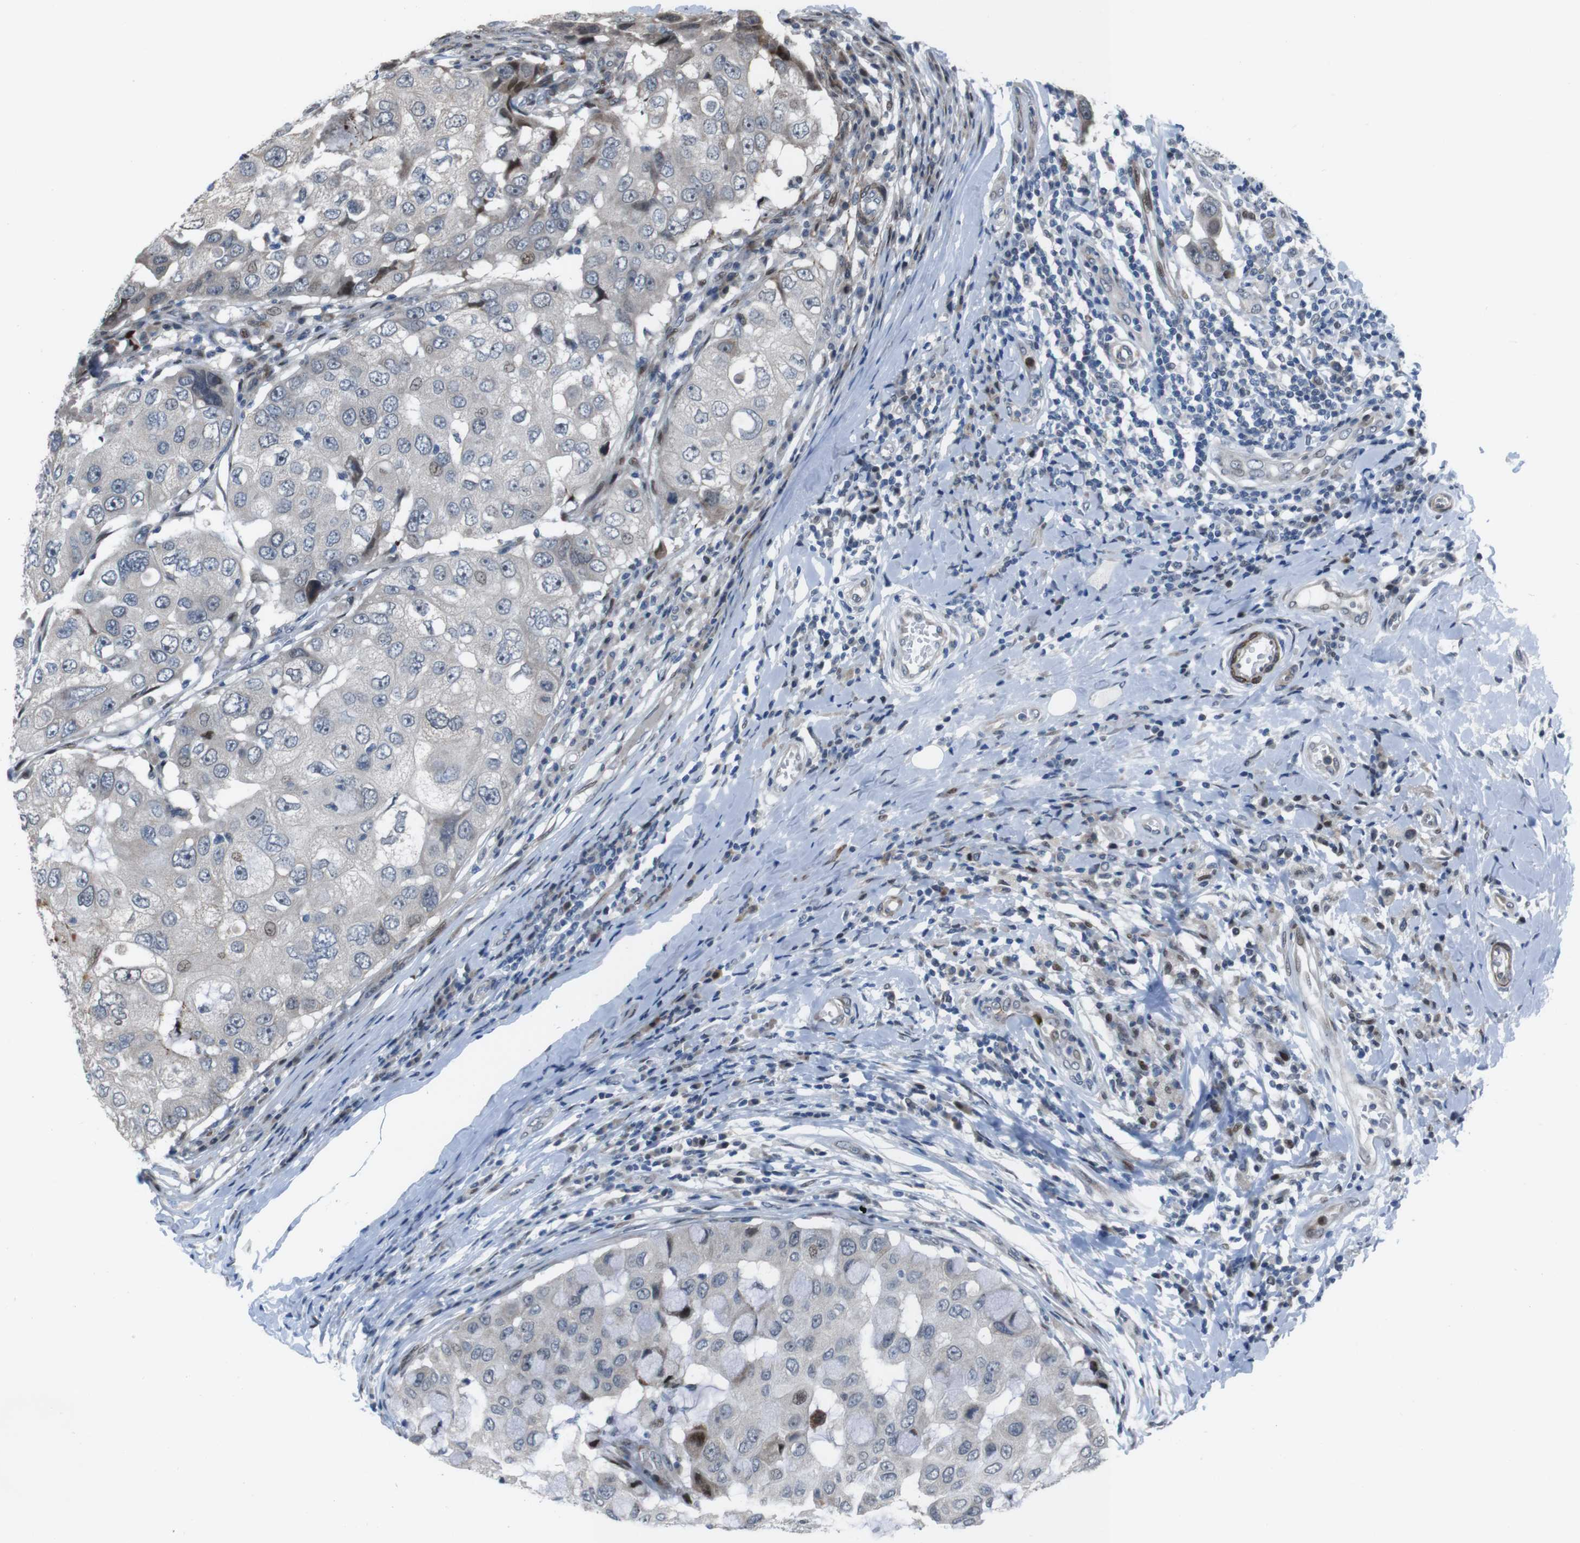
{"staining": {"intensity": "weak", "quantity": "<25%", "location": "cytoplasmic/membranous"}, "tissue": "breast cancer", "cell_type": "Tumor cells", "image_type": "cancer", "snomed": [{"axis": "morphology", "description": "Duct carcinoma"}, {"axis": "topography", "description": "Breast"}], "caption": "A high-resolution histopathology image shows immunohistochemistry staining of breast cancer, which displays no significant positivity in tumor cells. (Stains: DAB (3,3'-diaminobenzidine) immunohistochemistry (IHC) with hematoxylin counter stain, Microscopy: brightfield microscopy at high magnification).", "gene": "PBRM1", "patient": {"sex": "female", "age": 27}}